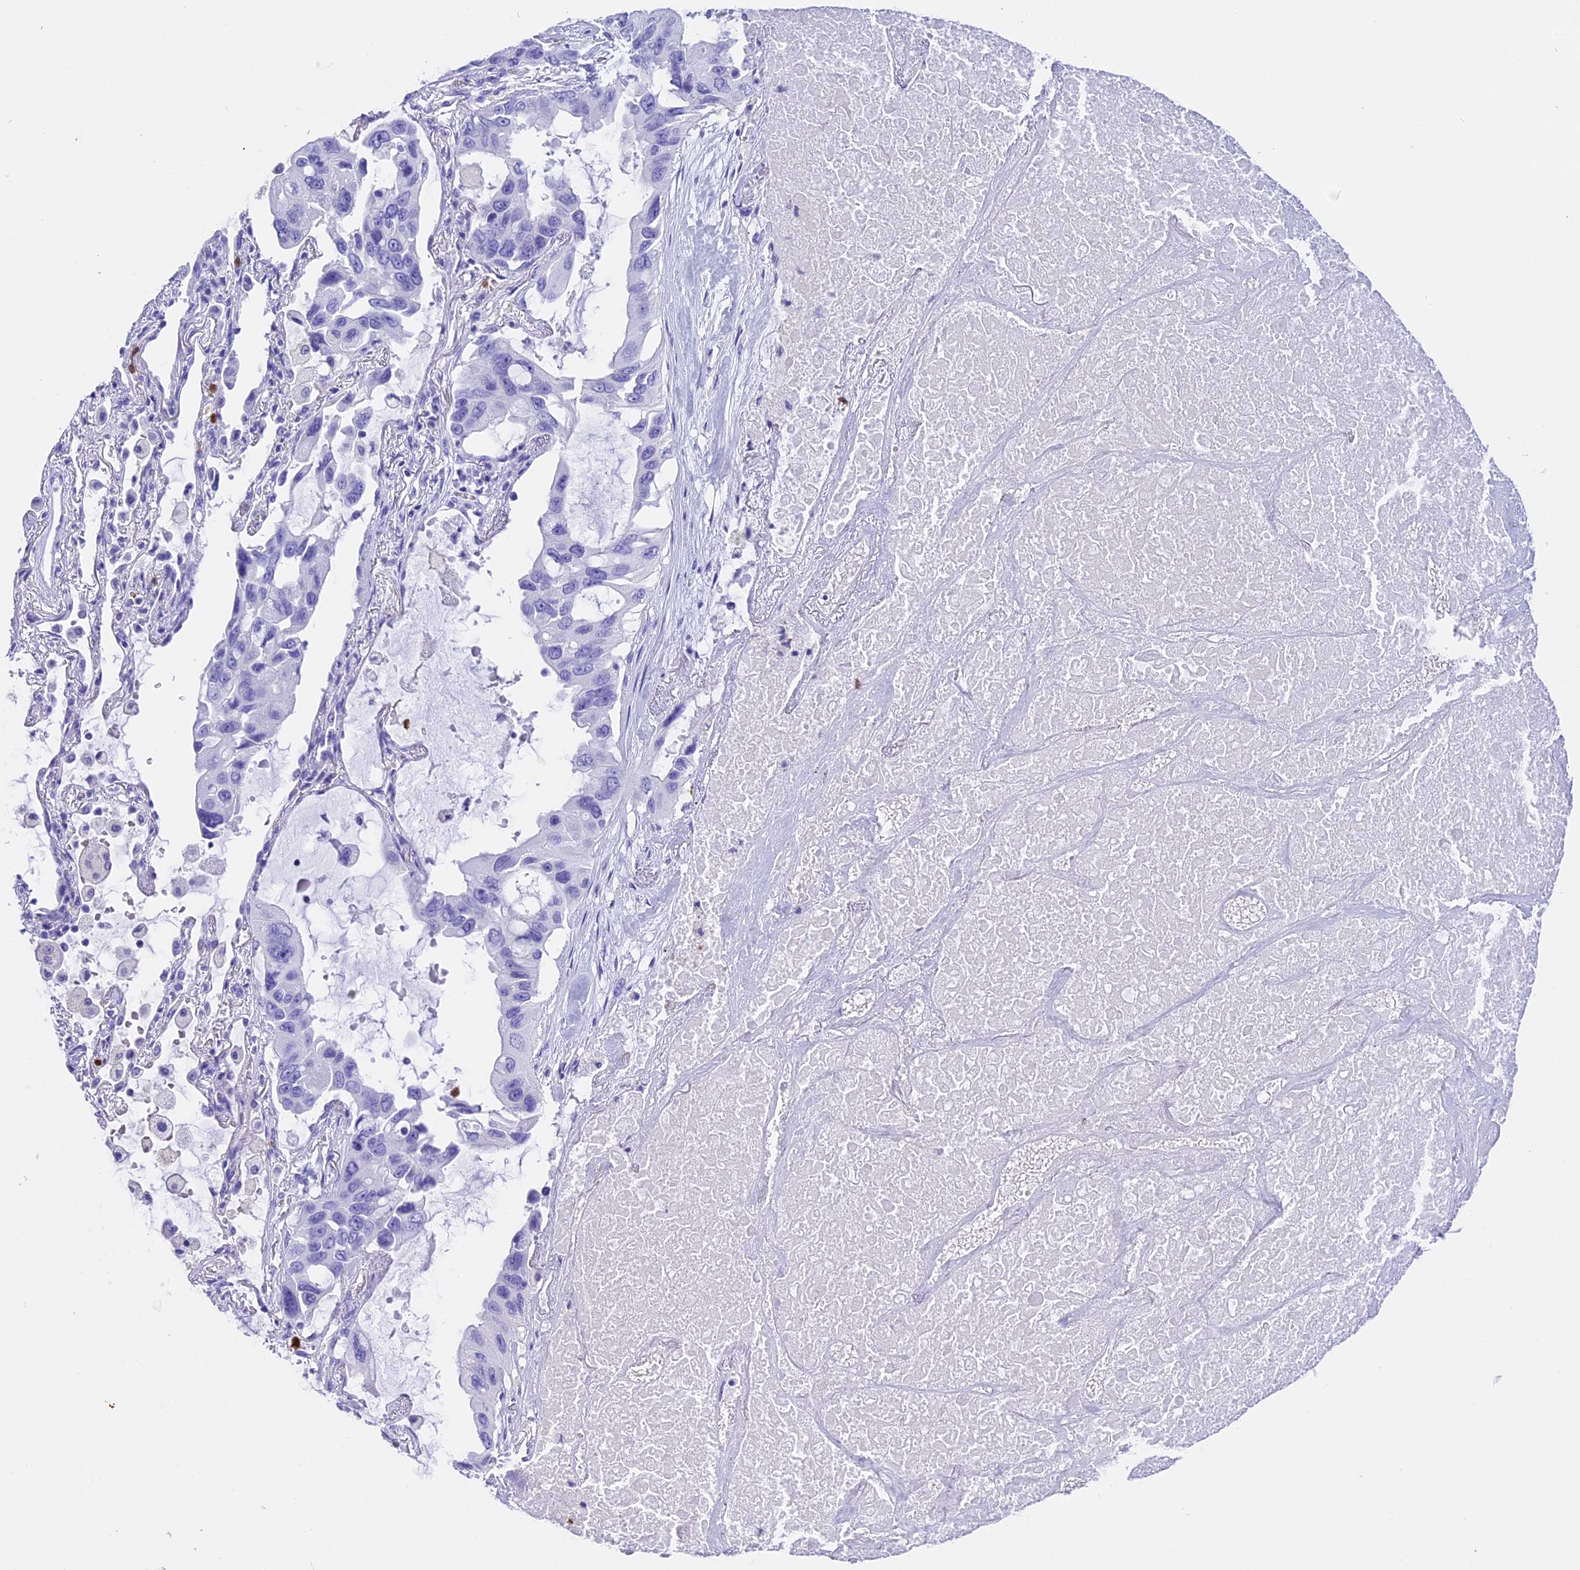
{"staining": {"intensity": "negative", "quantity": "none", "location": "none"}, "tissue": "lung cancer", "cell_type": "Tumor cells", "image_type": "cancer", "snomed": [{"axis": "morphology", "description": "Squamous cell carcinoma, NOS"}, {"axis": "topography", "description": "Lung"}], "caption": "A histopathology image of human lung cancer is negative for staining in tumor cells.", "gene": "CLC", "patient": {"sex": "female", "age": 73}}